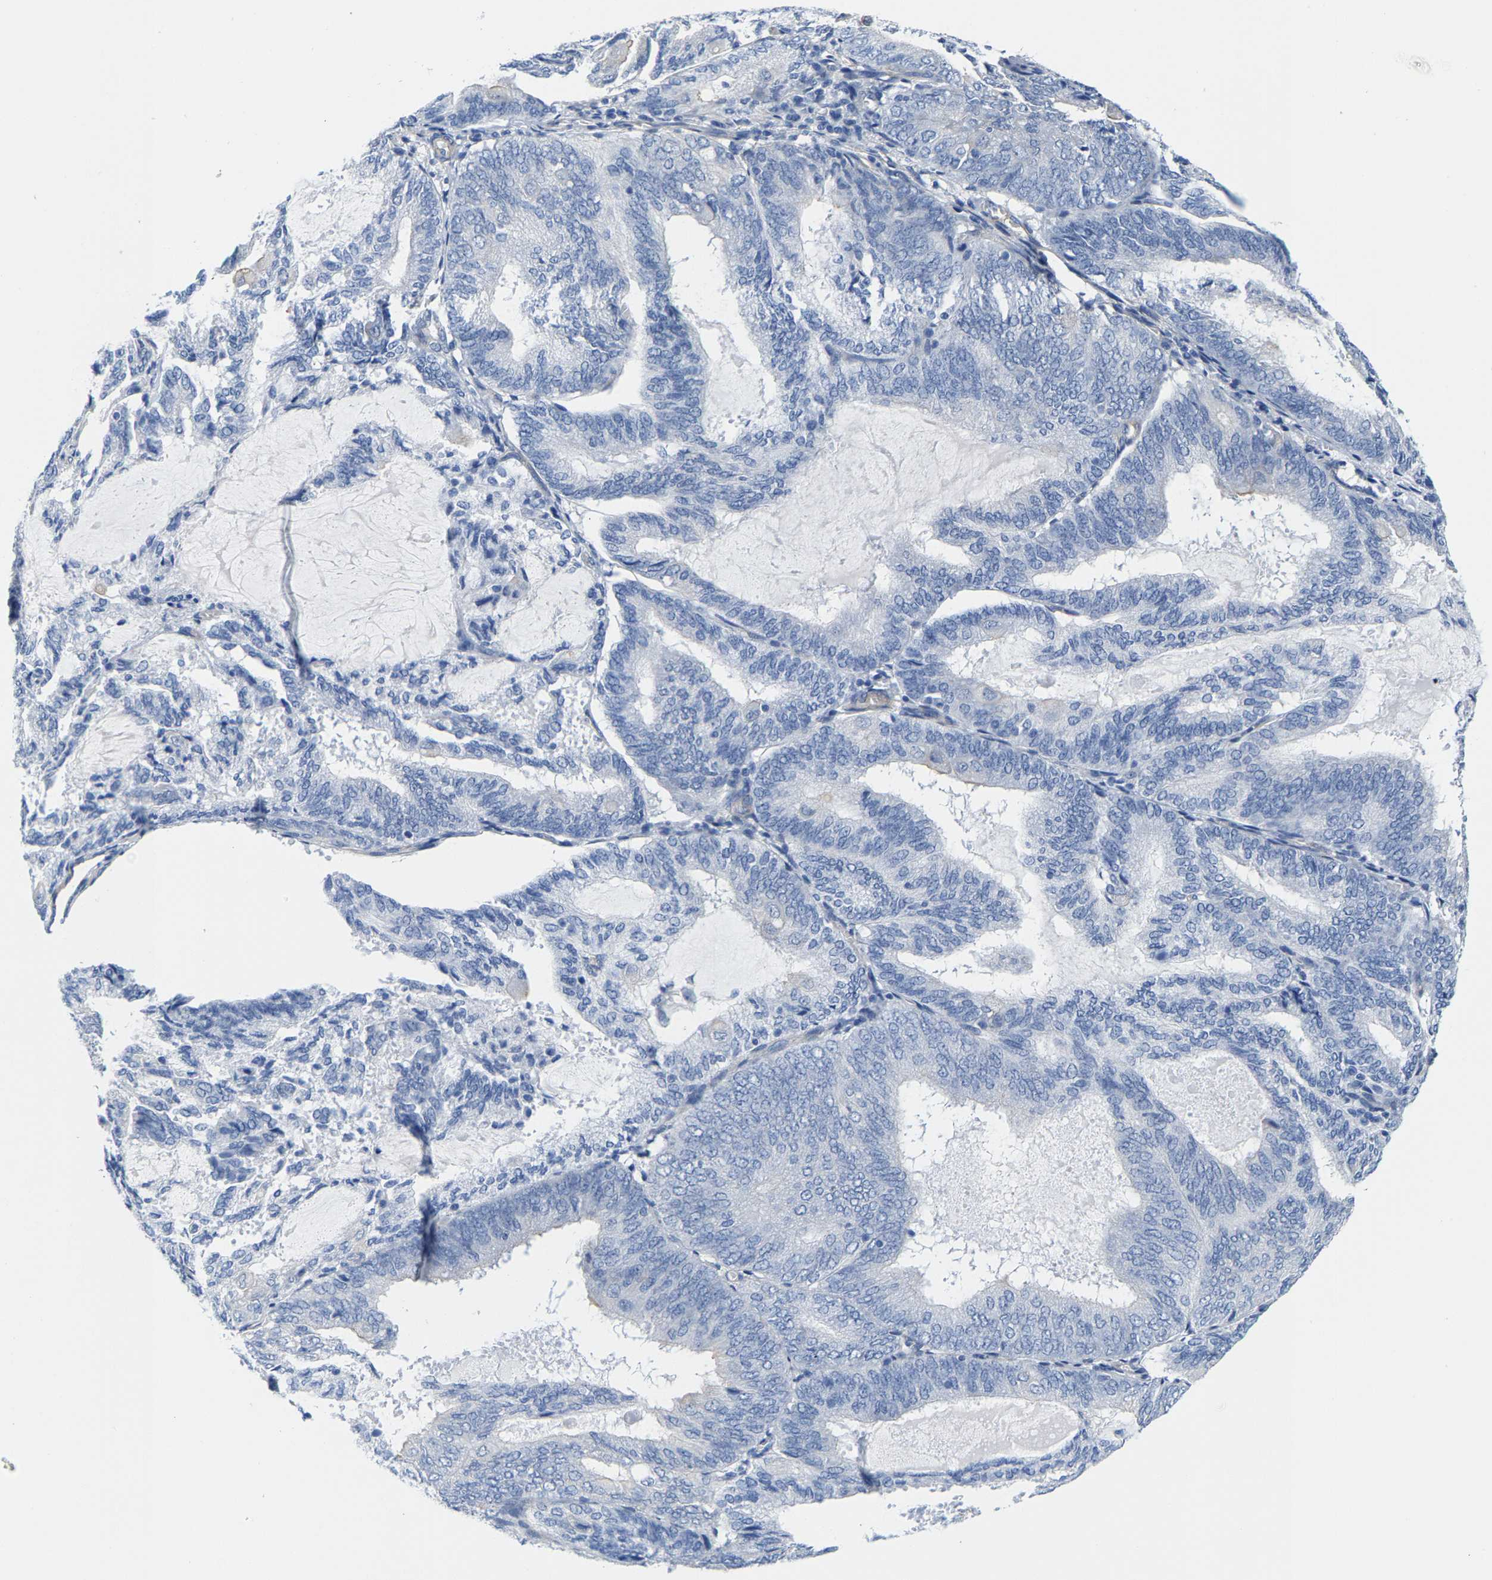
{"staining": {"intensity": "negative", "quantity": "none", "location": "none"}, "tissue": "endometrial cancer", "cell_type": "Tumor cells", "image_type": "cancer", "snomed": [{"axis": "morphology", "description": "Adenocarcinoma, NOS"}, {"axis": "topography", "description": "Endometrium"}], "caption": "An immunohistochemistry histopathology image of endometrial adenocarcinoma is shown. There is no staining in tumor cells of endometrial adenocarcinoma.", "gene": "DSCAM", "patient": {"sex": "female", "age": 81}}